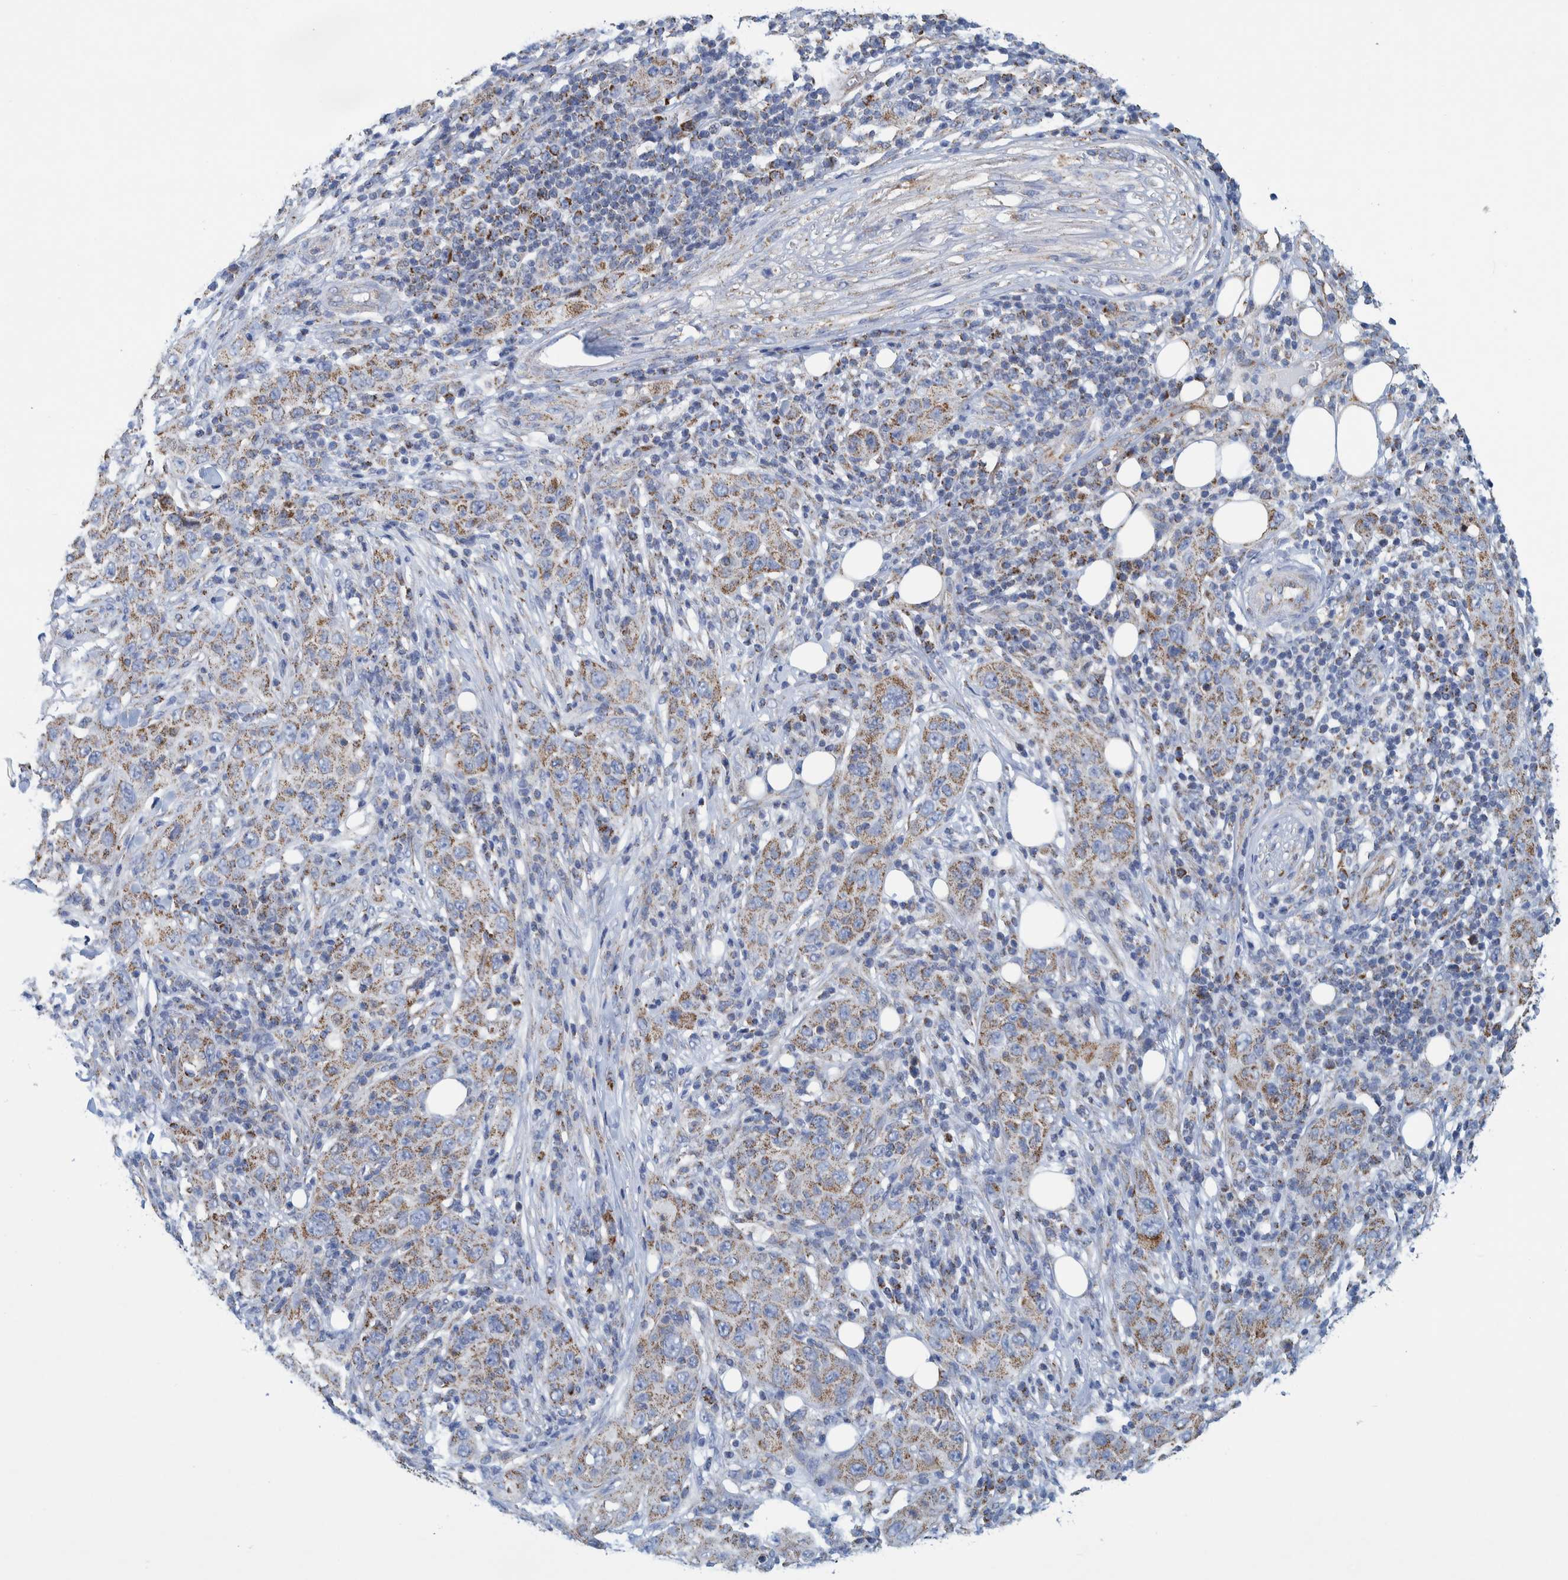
{"staining": {"intensity": "moderate", "quantity": ">75%", "location": "cytoplasmic/membranous"}, "tissue": "skin cancer", "cell_type": "Tumor cells", "image_type": "cancer", "snomed": [{"axis": "morphology", "description": "Squamous cell carcinoma, NOS"}, {"axis": "topography", "description": "Skin"}], "caption": "A photomicrograph showing moderate cytoplasmic/membranous expression in approximately >75% of tumor cells in skin squamous cell carcinoma, as visualized by brown immunohistochemical staining.", "gene": "MRPS7", "patient": {"sex": "female", "age": 88}}